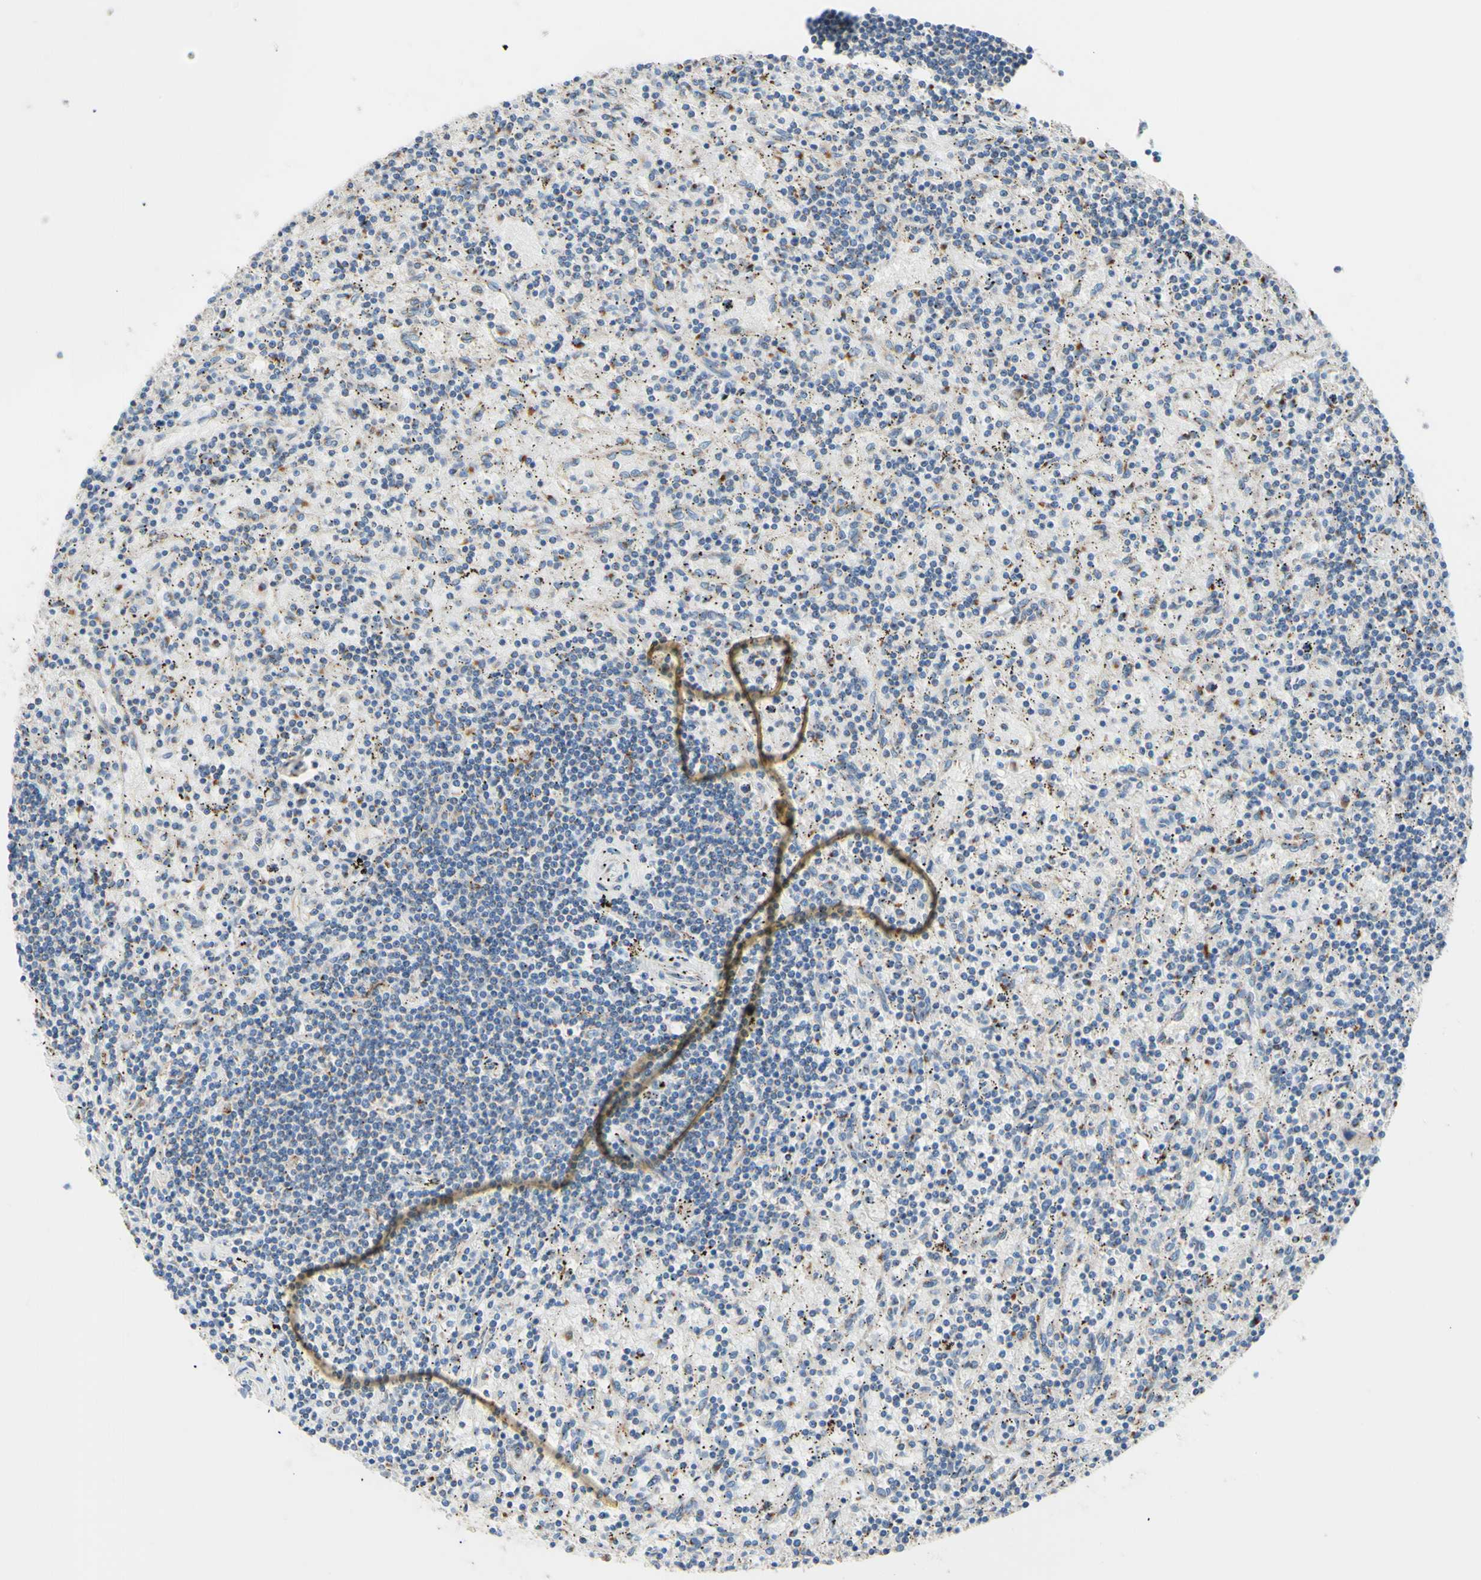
{"staining": {"intensity": "weak", "quantity": "<25%", "location": "cytoplasmic/membranous"}, "tissue": "lymphoma", "cell_type": "Tumor cells", "image_type": "cancer", "snomed": [{"axis": "morphology", "description": "Malignant lymphoma, non-Hodgkin's type, Low grade"}, {"axis": "topography", "description": "Spleen"}], "caption": "A high-resolution micrograph shows immunohistochemistry (IHC) staining of low-grade malignant lymphoma, non-Hodgkin's type, which exhibits no significant staining in tumor cells.", "gene": "GALNT2", "patient": {"sex": "male", "age": 76}}